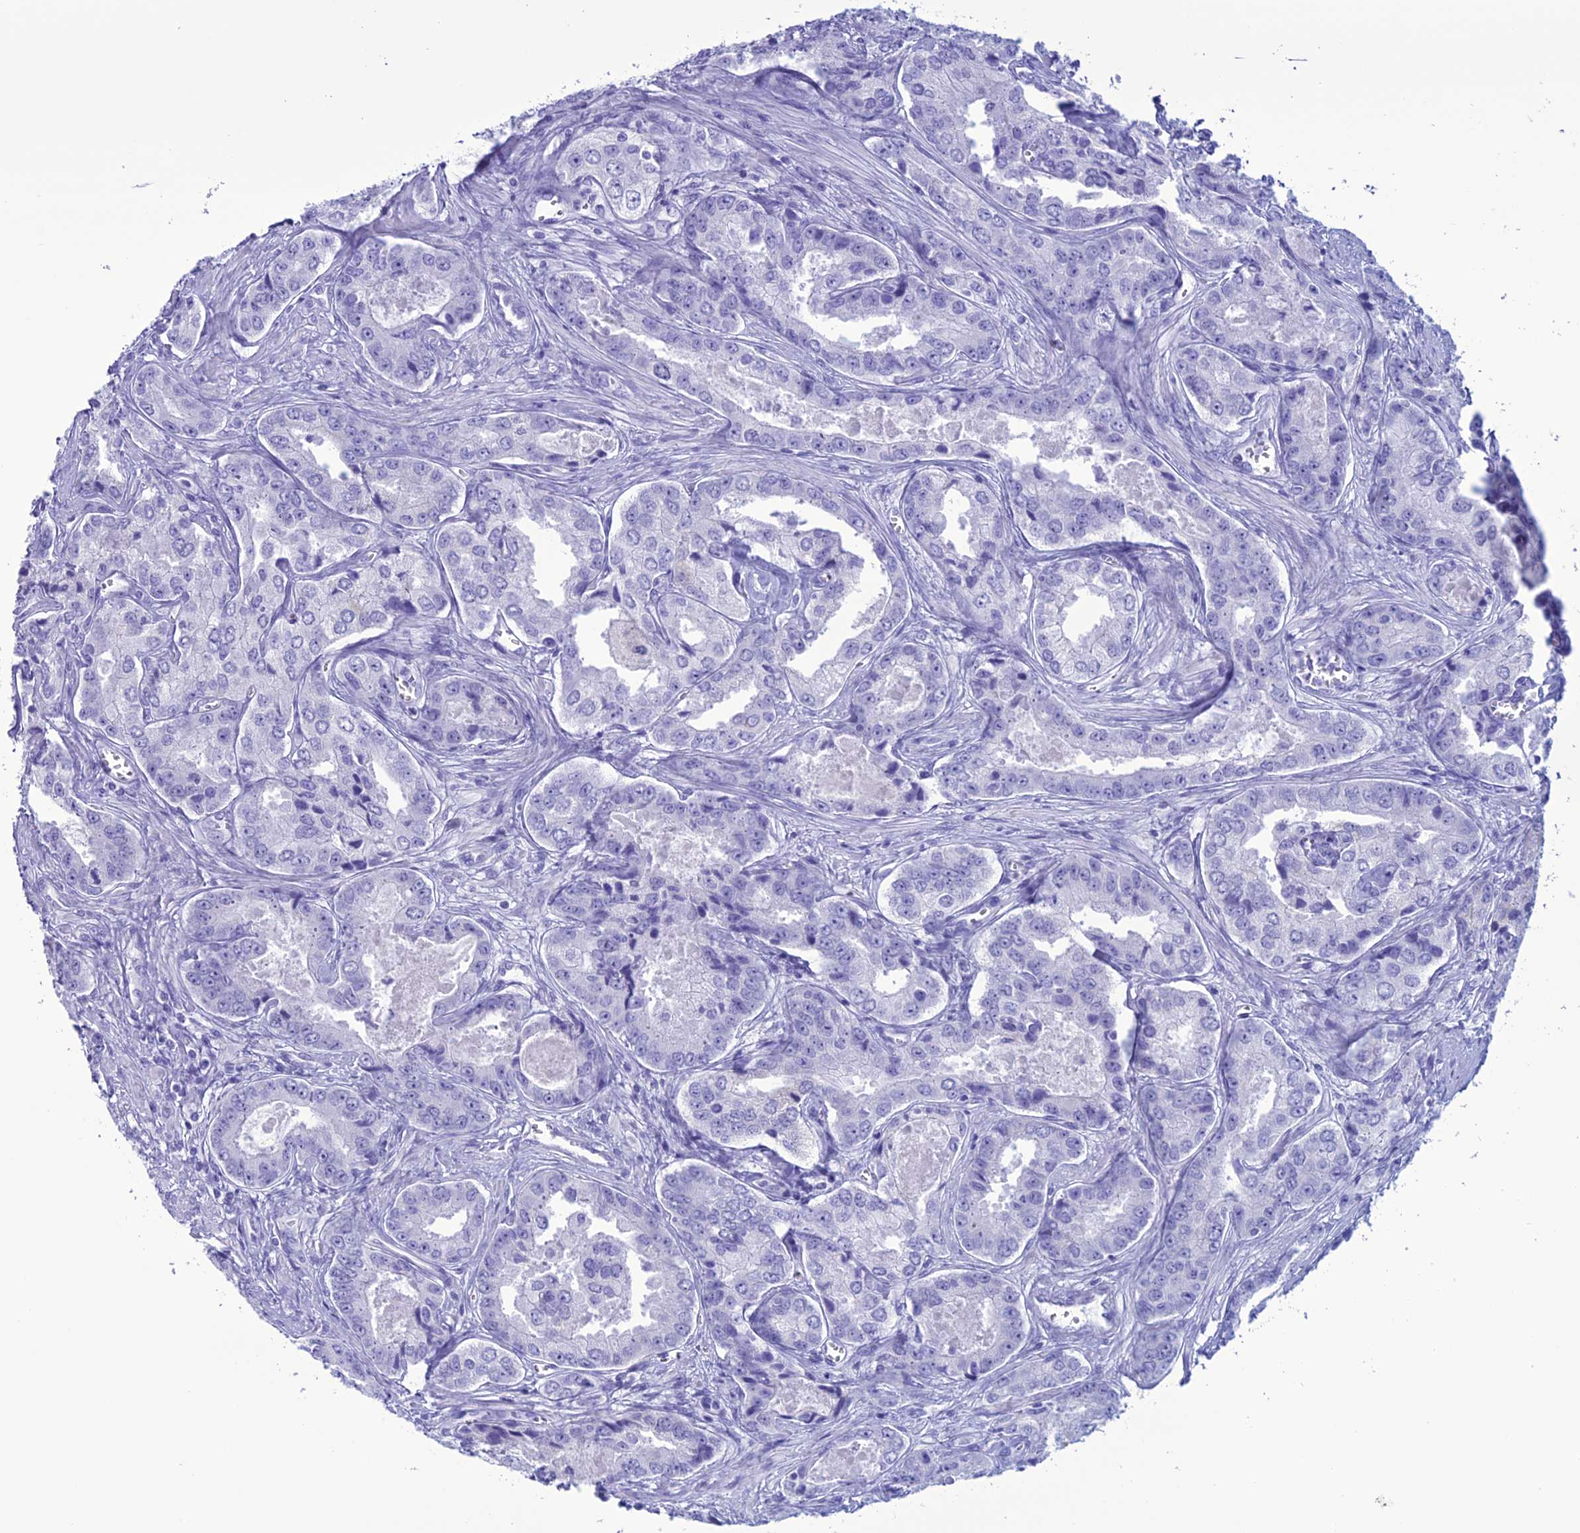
{"staining": {"intensity": "negative", "quantity": "none", "location": "none"}, "tissue": "prostate cancer", "cell_type": "Tumor cells", "image_type": "cancer", "snomed": [{"axis": "morphology", "description": "Adenocarcinoma, Low grade"}, {"axis": "topography", "description": "Prostate"}], "caption": "IHC of human prostate adenocarcinoma (low-grade) exhibits no positivity in tumor cells.", "gene": "MZB1", "patient": {"sex": "male", "age": 68}}